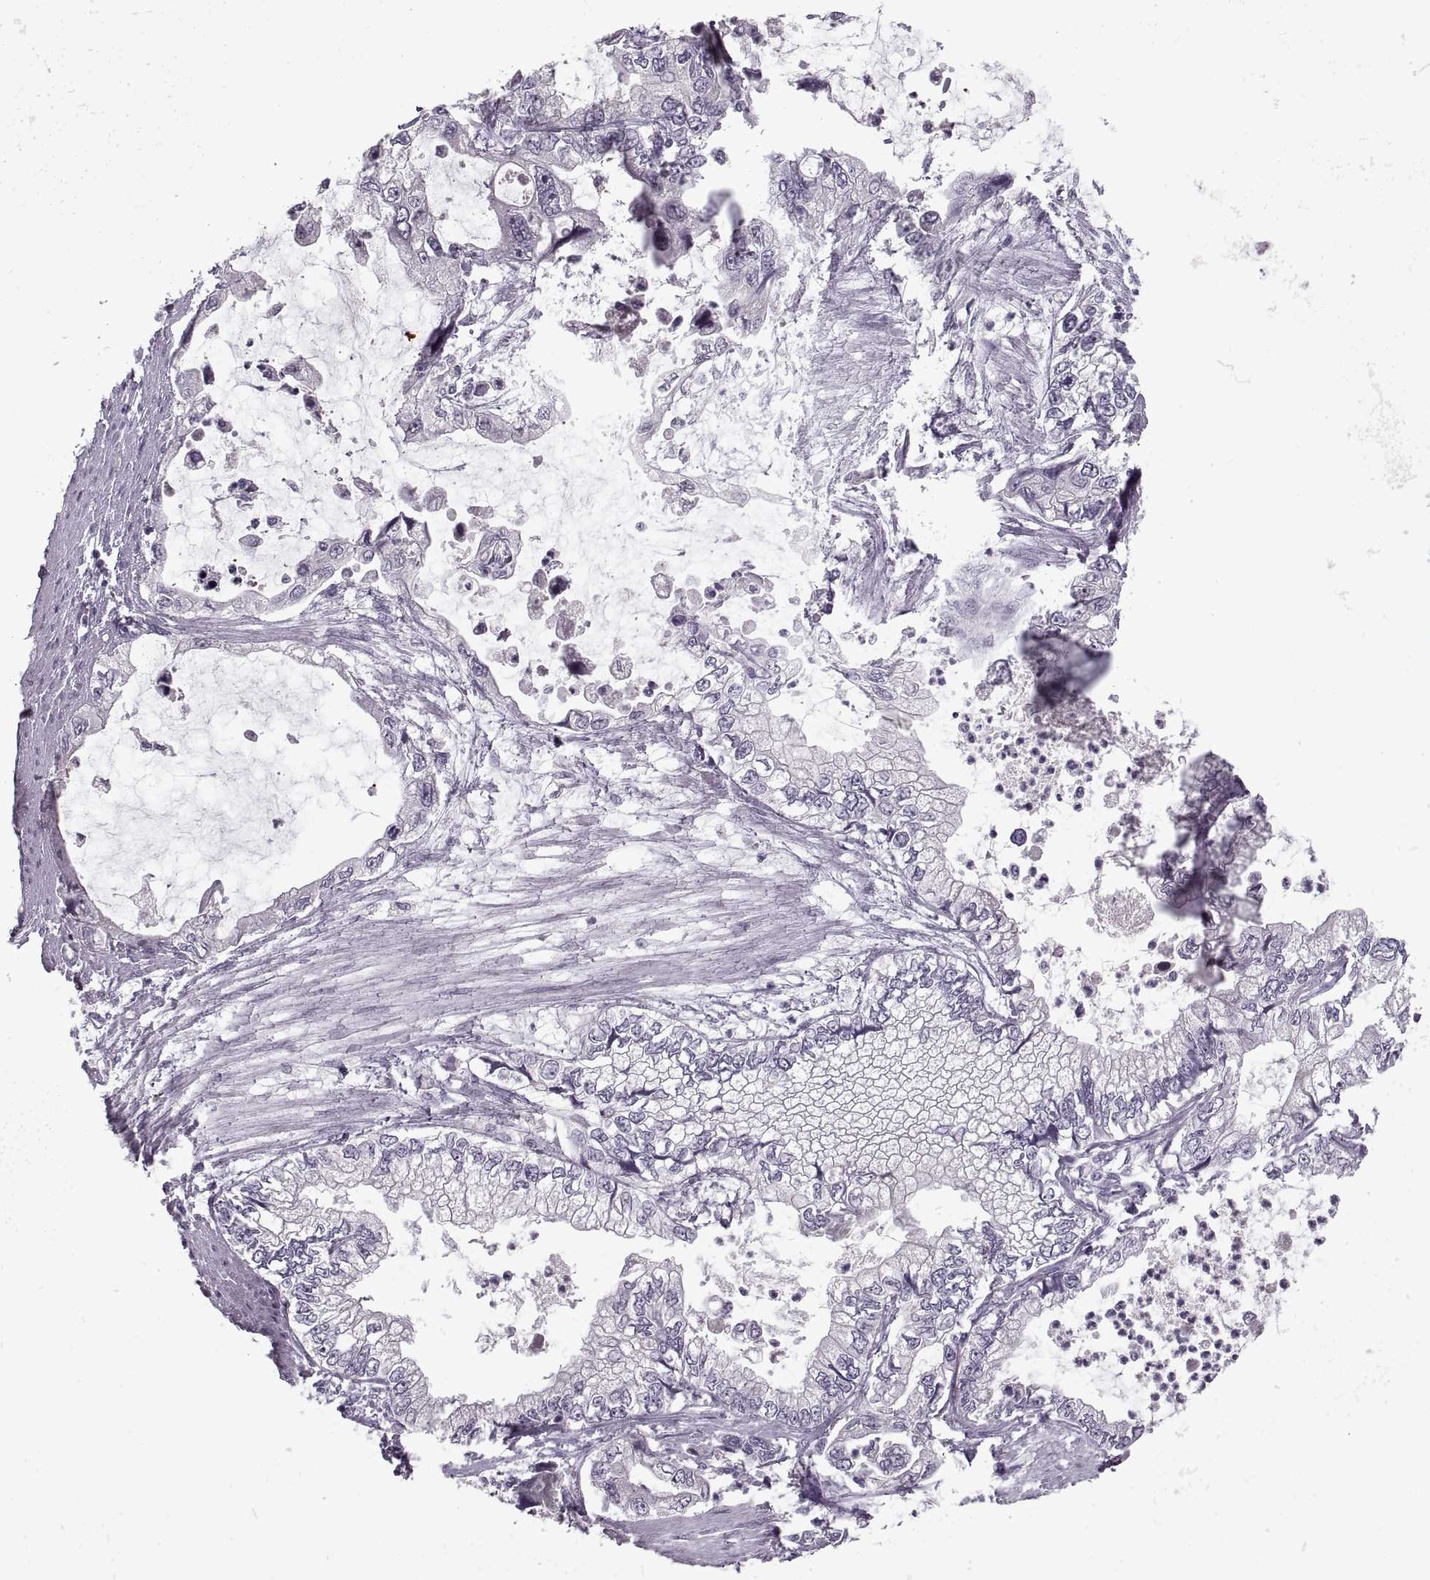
{"staining": {"intensity": "negative", "quantity": "none", "location": "none"}, "tissue": "stomach cancer", "cell_type": "Tumor cells", "image_type": "cancer", "snomed": [{"axis": "morphology", "description": "Adenocarcinoma, NOS"}, {"axis": "topography", "description": "Pancreas"}, {"axis": "topography", "description": "Stomach, upper"}, {"axis": "topography", "description": "Stomach"}], "caption": "Image shows no protein expression in tumor cells of adenocarcinoma (stomach) tissue.", "gene": "MGAT4D", "patient": {"sex": "male", "age": 77}}